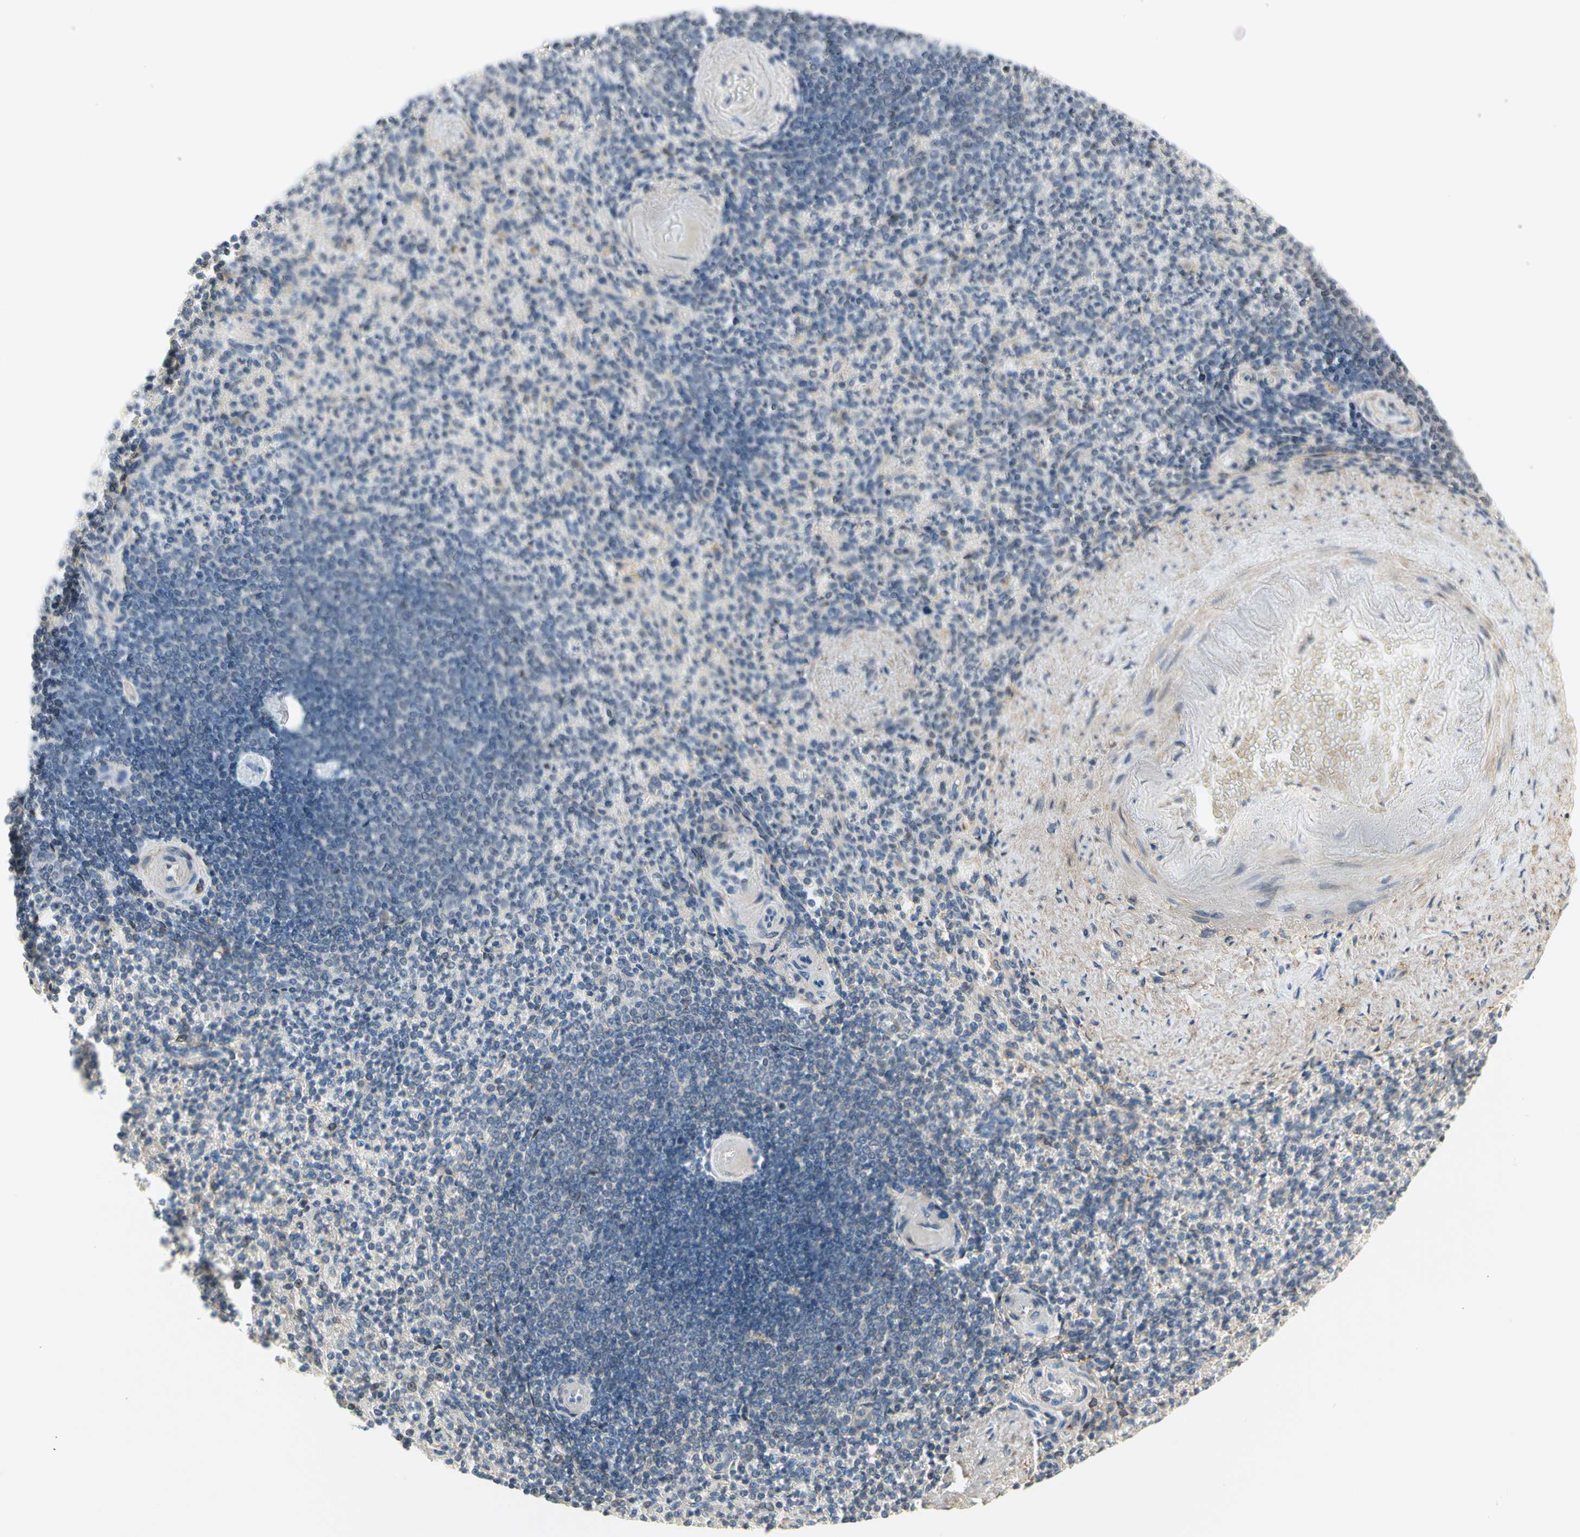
{"staining": {"intensity": "weak", "quantity": "<25%", "location": "nuclear"}, "tissue": "spleen", "cell_type": "Cells in red pulp", "image_type": "normal", "snomed": [{"axis": "morphology", "description": "Normal tissue, NOS"}, {"axis": "topography", "description": "Spleen"}], "caption": "This is a image of IHC staining of normal spleen, which shows no staining in cells in red pulp.", "gene": "IMPG2", "patient": {"sex": "female", "age": 74}}